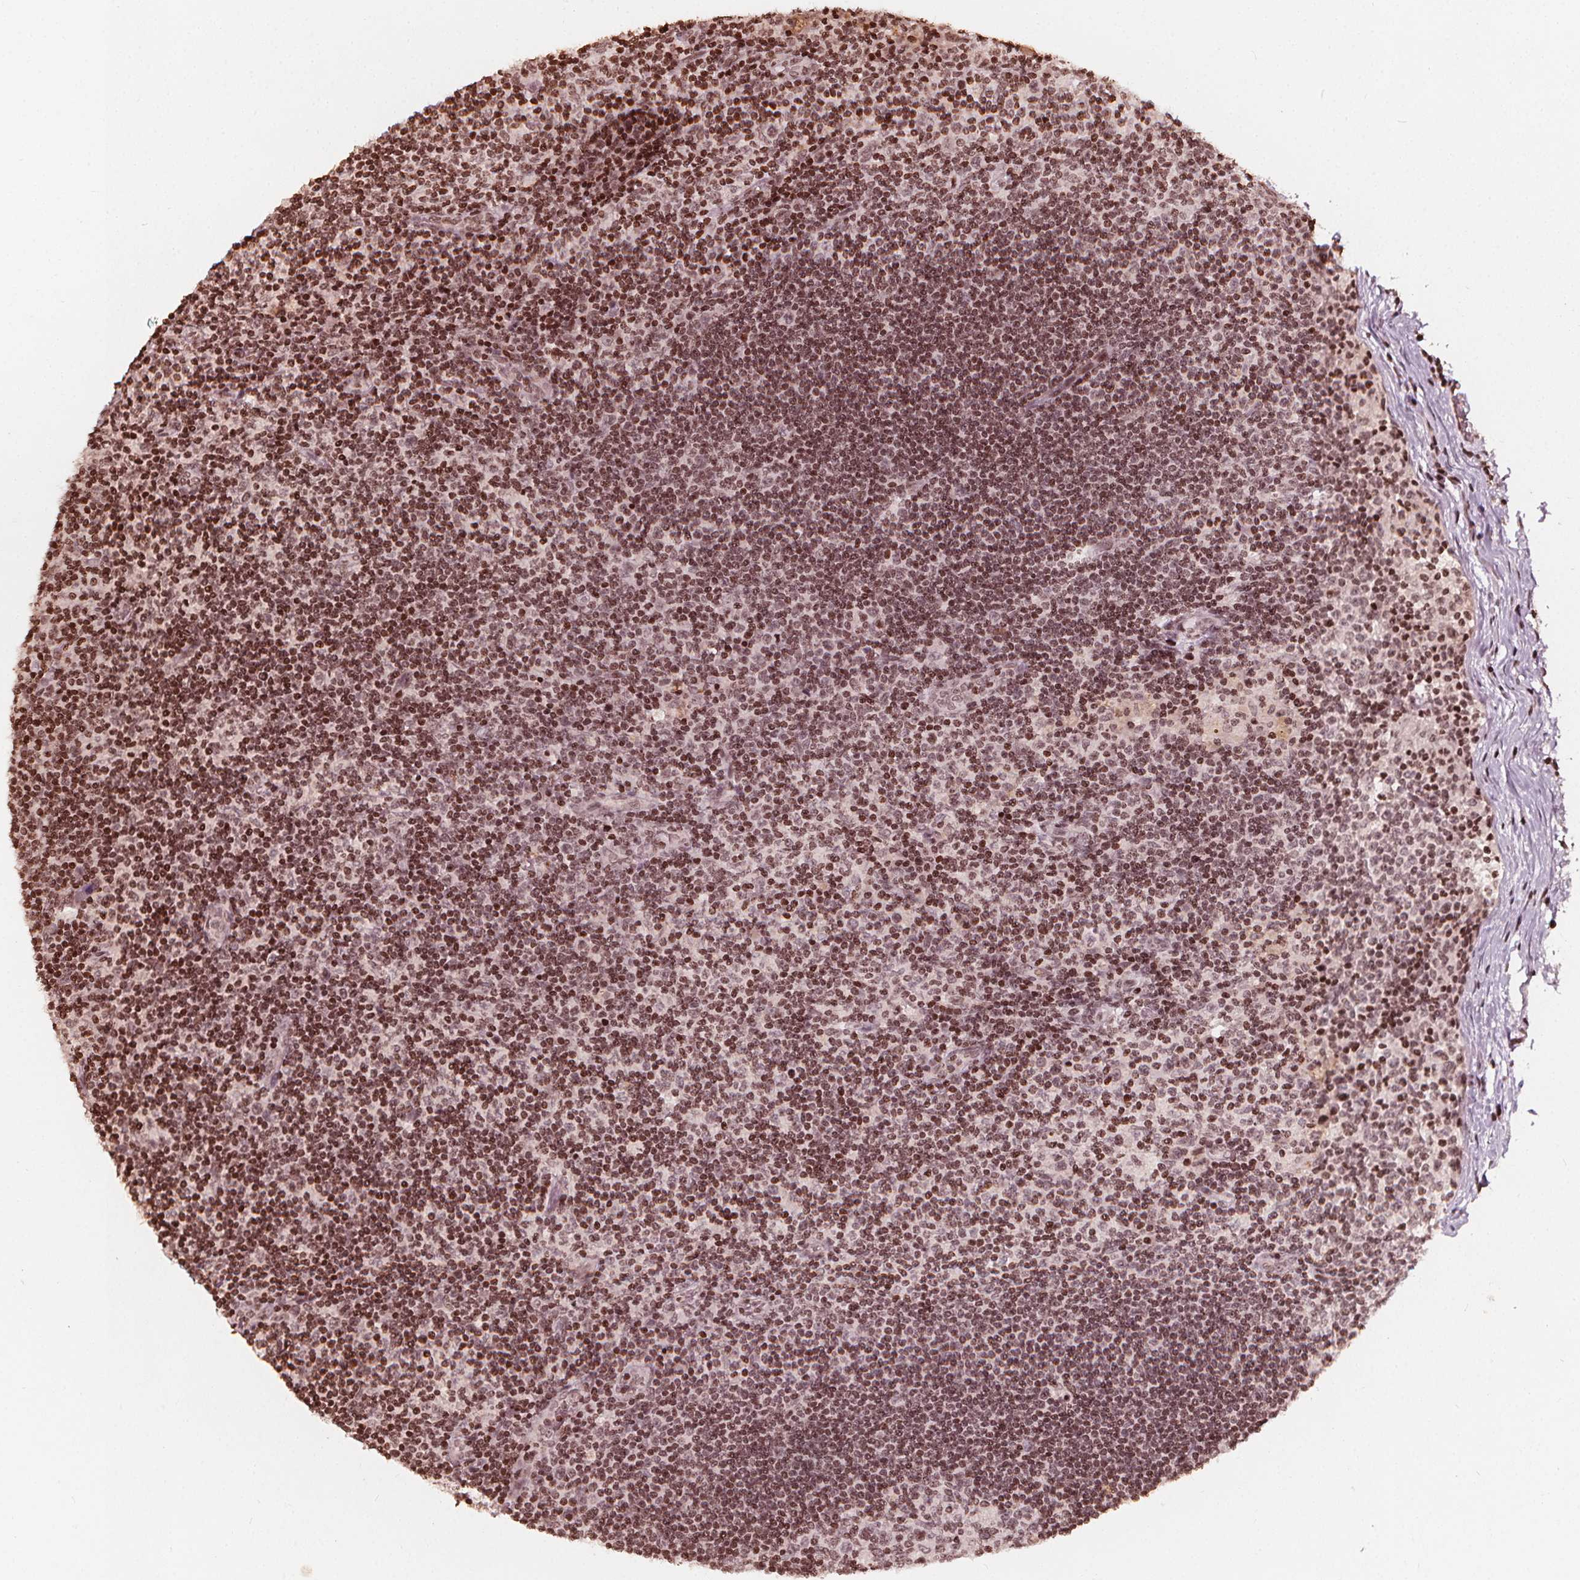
{"staining": {"intensity": "moderate", "quantity": ">75%", "location": "nuclear"}, "tissue": "lymph node", "cell_type": "Germinal center cells", "image_type": "normal", "snomed": [{"axis": "morphology", "description": "Normal tissue, NOS"}, {"axis": "topography", "description": "Lymph node"}], "caption": "A medium amount of moderate nuclear positivity is identified in about >75% of germinal center cells in normal lymph node. (DAB (3,3'-diaminobenzidine) IHC, brown staining for protein, blue staining for nuclei).", "gene": "H3C14", "patient": {"sex": "female", "age": 72}}